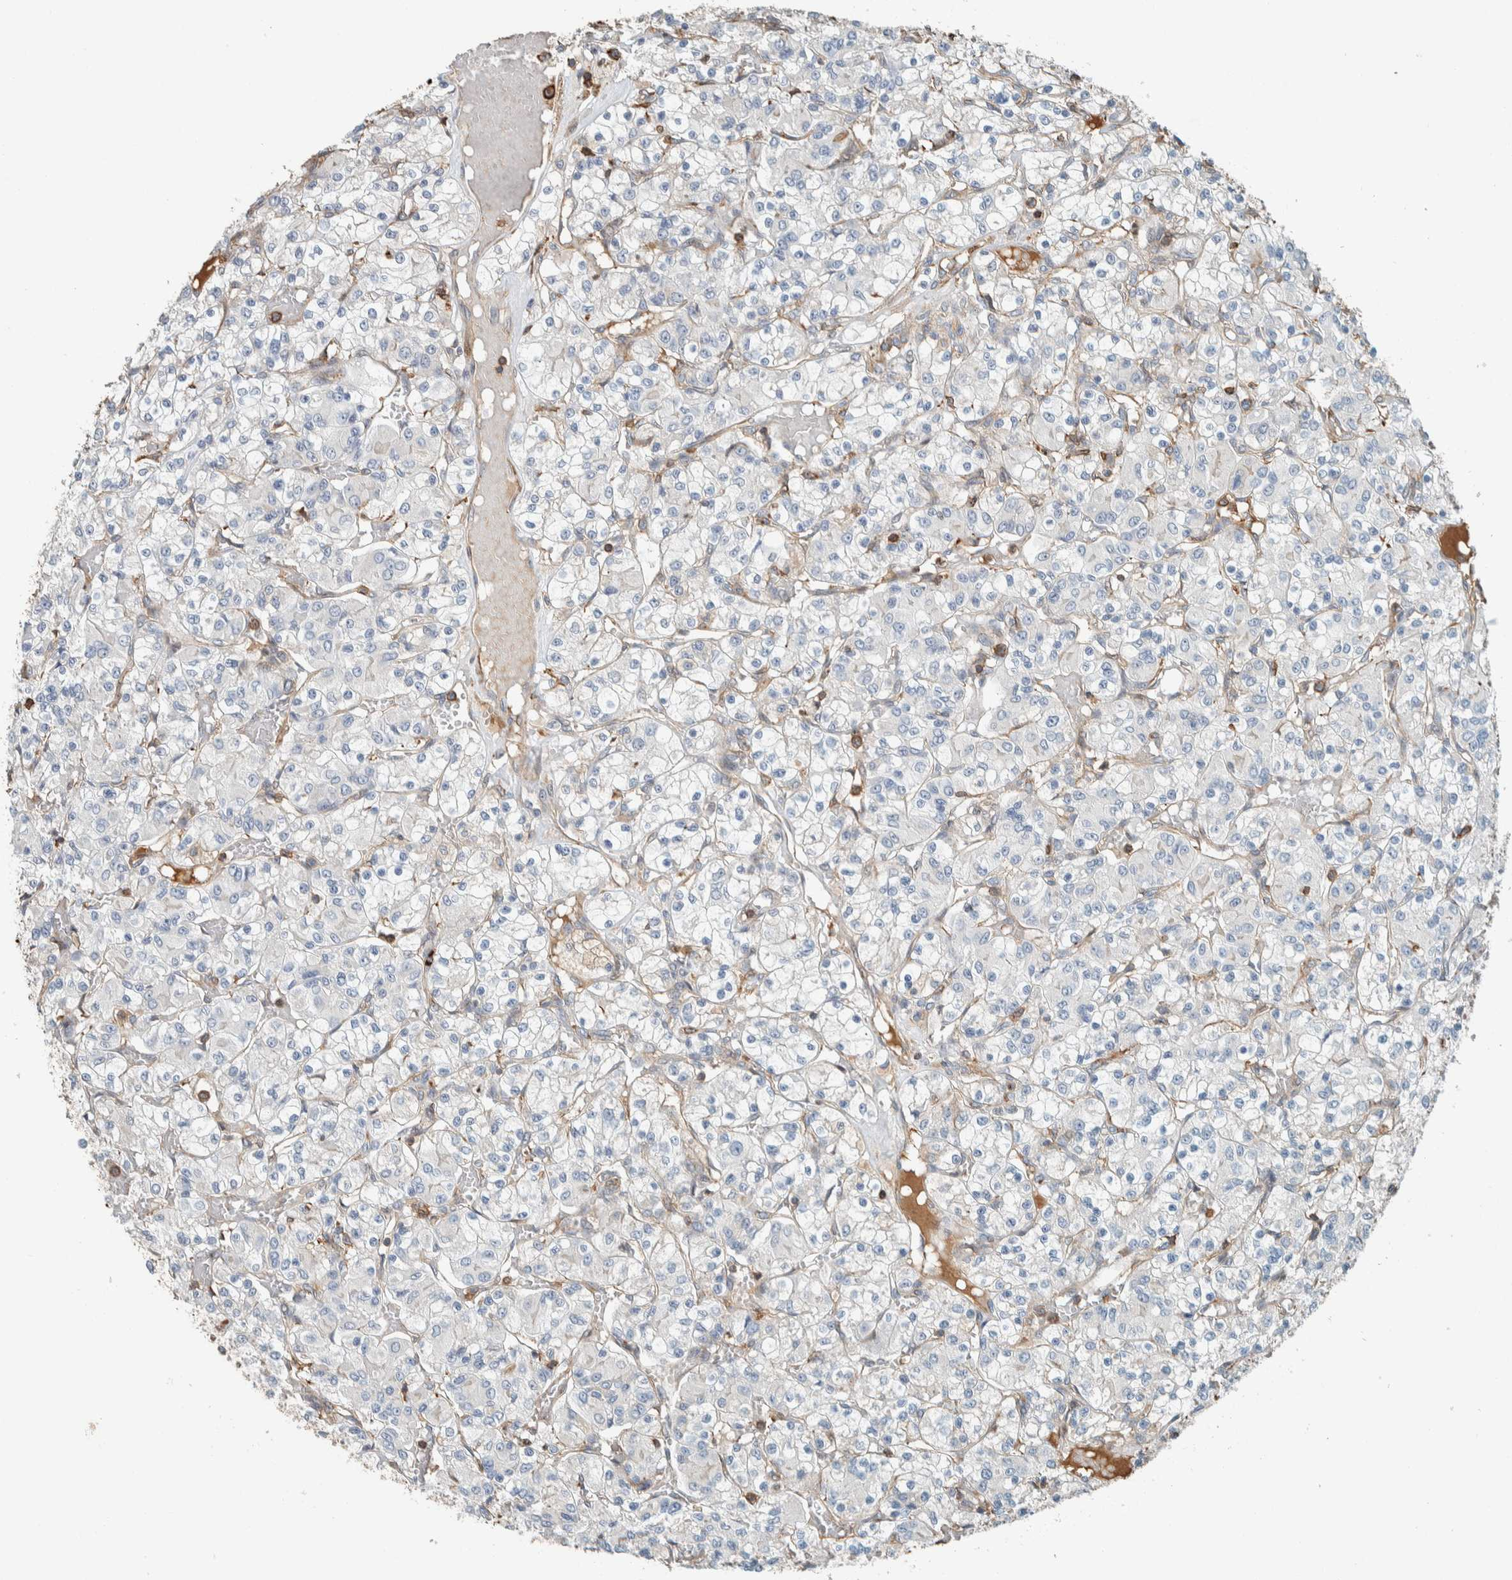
{"staining": {"intensity": "negative", "quantity": "none", "location": "none"}, "tissue": "renal cancer", "cell_type": "Tumor cells", "image_type": "cancer", "snomed": [{"axis": "morphology", "description": "Adenocarcinoma, NOS"}, {"axis": "topography", "description": "Kidney"}], "caption": "Tumor cells are negative for brown protein staining in renal cancer.", "gene": "CTBP2", "patient": {"sex": "female", "age": 59}}